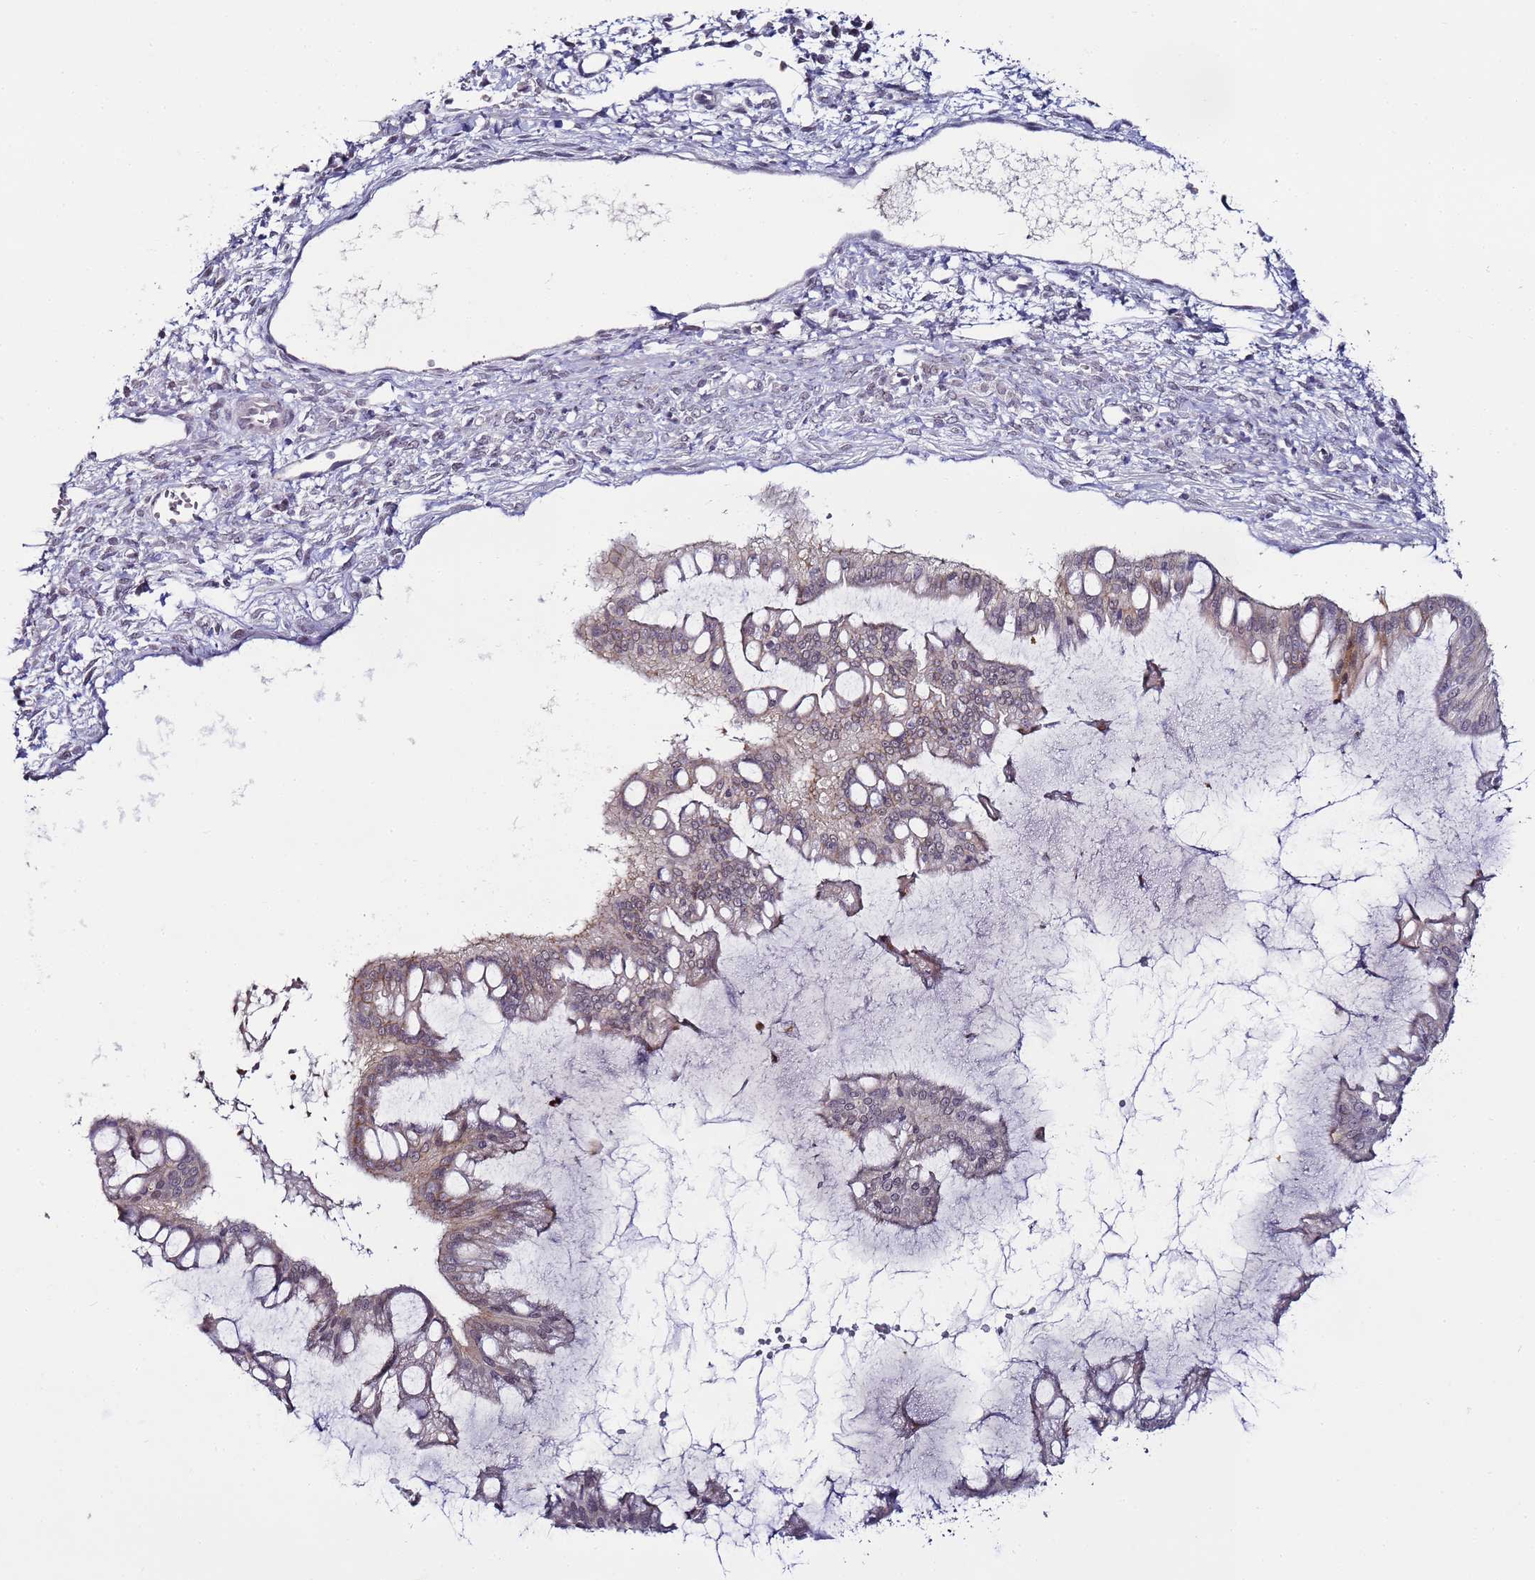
{"staining": {"intensity": "weak", "quantity": "<25%", "location": "cytoplasmic/membranous"}, "tissue": "ovarian cancer", "cell_type": "Tumor cells", "image_type": "cancer", "snomed": [{"axis": "morphology", "description": "Cystadenocarcinoma, mucinous, NOS"}, {"axis": "topography", "description": "Ovary"}], "caption": "IHC of human ovarian mucinous cystadenocarcinoma demonstrates no positivity in tumor cells.", "gene": "PSMA7", "patient": {"sex": "female", "age": 73}}